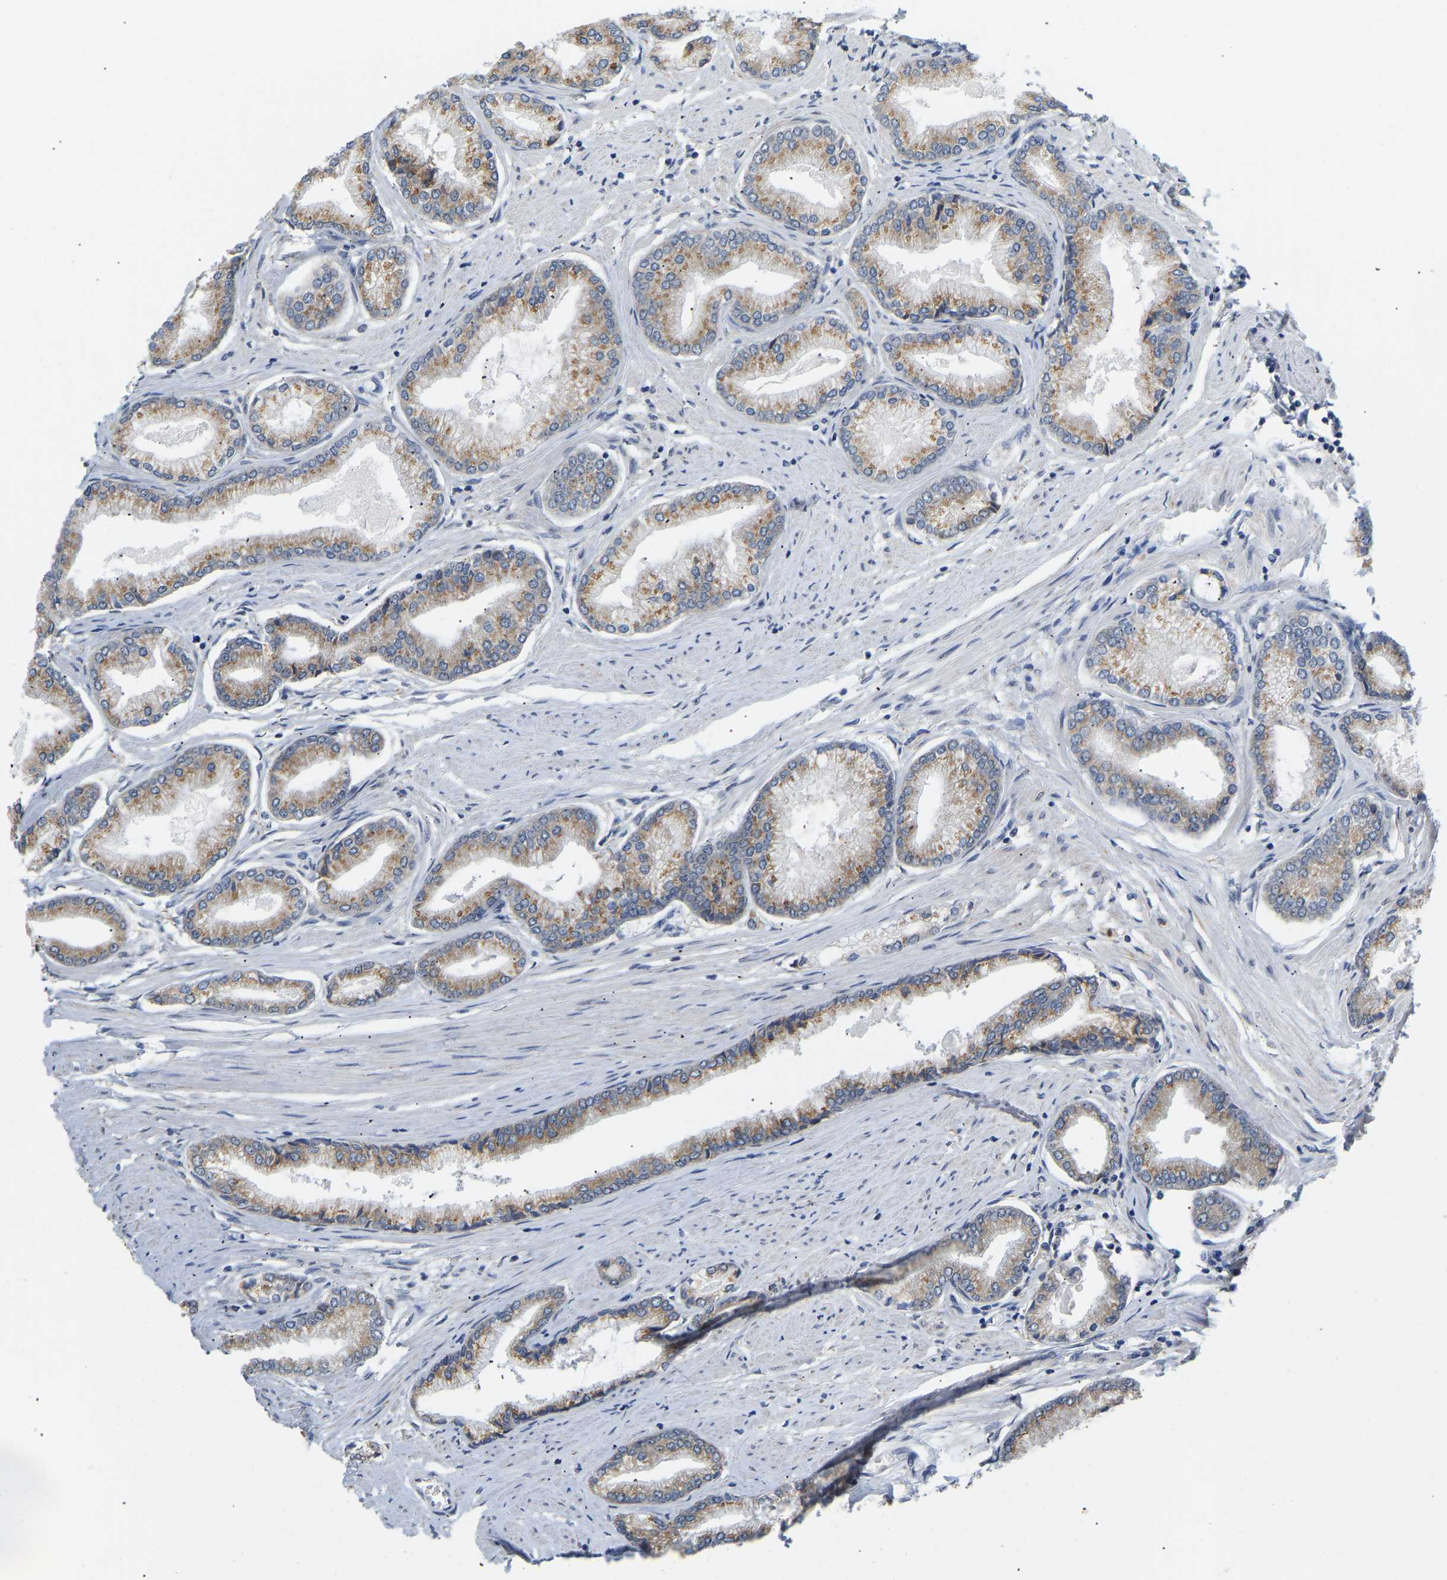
{"staining": {"intensity": "moderate", "quantity": ">75%", "location": "cytoplasmic/membranous"}, "tissue": "prostate cancer", "cell_type": "Tumor cells", "image_type": "cancer", "snomed": [{"axis": "morphology", "description": "Adenocarcinoma, High grade"}, {"axis": "topography", "description": "Prostate"}], "caption": "Brown immunohistochemical staining in prostate cancer demonstrates moderate cytoplasmic/membranous positivity in about >75% of tumor cells. (DAB = brown stain, brightfield microscopy at high magnification).", "gene": "BEND3", "patient": {"sex": "male", "age": 61}}